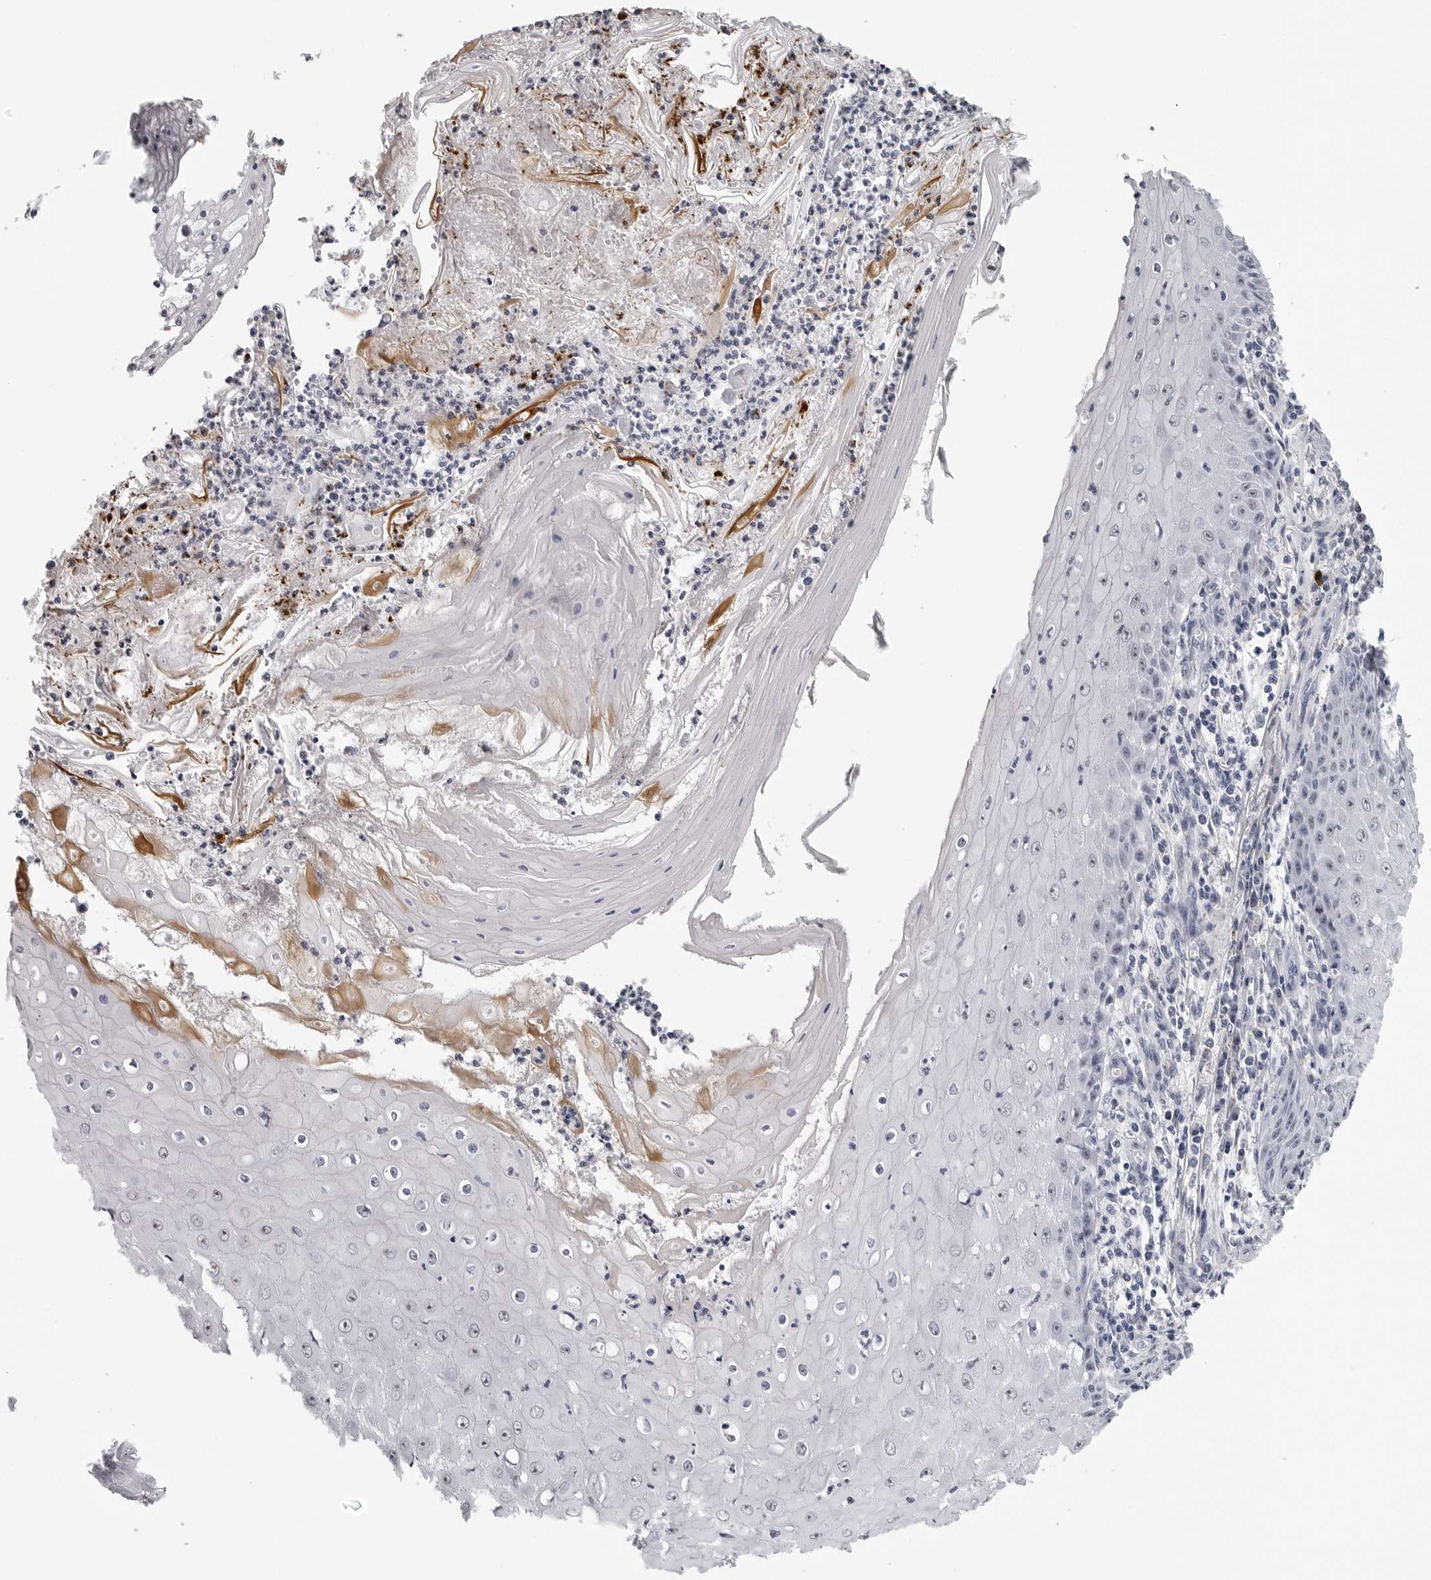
{"staining": {"intensity": "negative", "quantity": "none", "location": "none"}, "tissue": "skin cancer", "cell_type": "Tumor cells", "image_type": "cancer", "snomed": [{"axis": "morphology", "description": "Squamous cell carcinoma, NOS"}, {"axis": "topography", "description": "Skin"}], "caption": "Tumor cells are negative for protein expression in human skin cancer.", "gene": "GNL2", "patient": {"sex": "female", "age": 73}}